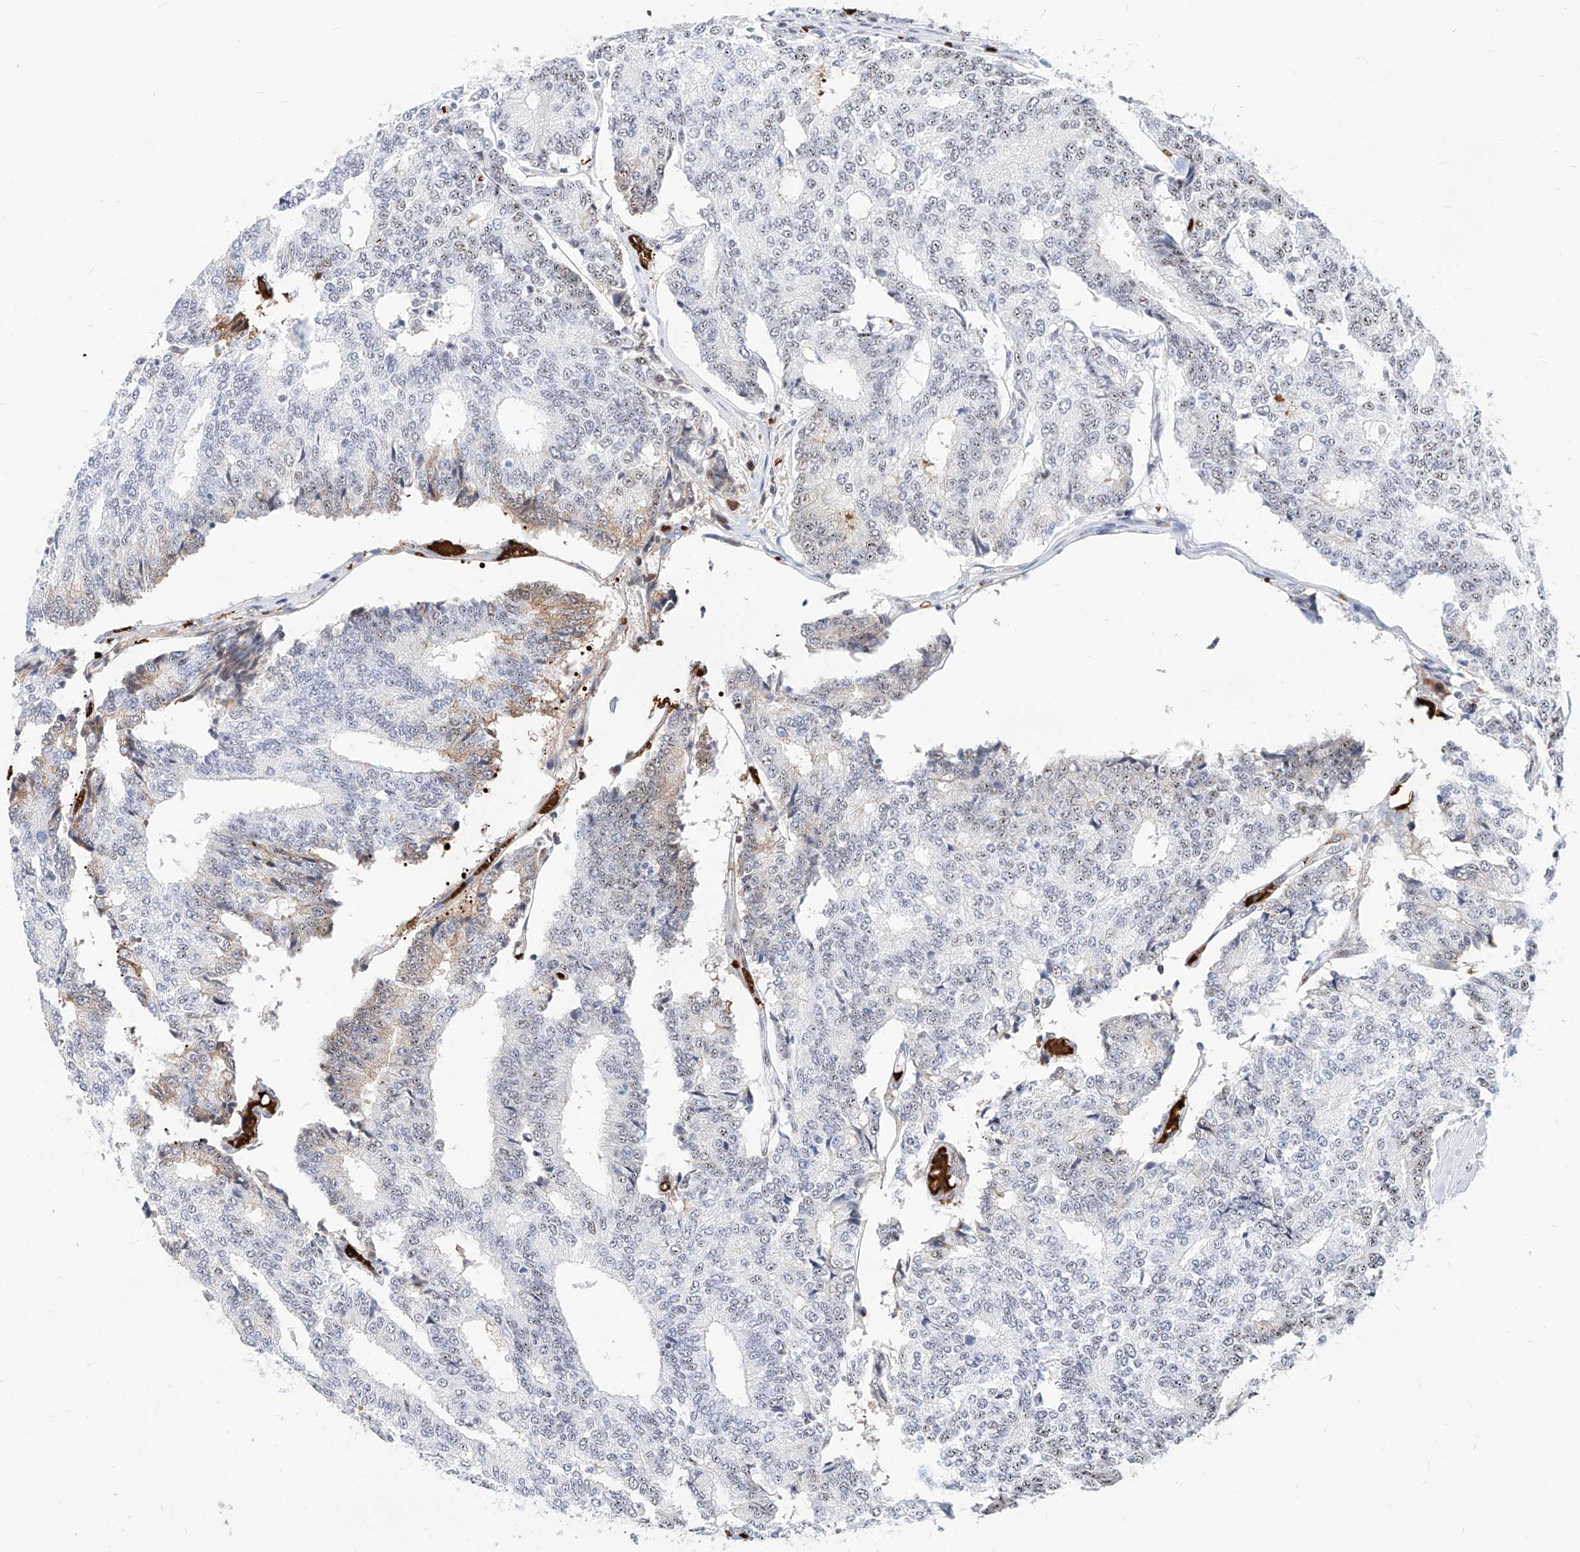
{"staining": {"intensity": "weak", "quantity": "25%-75%", "location": "nuclear"}, "tissue": "prostate cancer", "cell_type": "Tumor cells", "image_type": "cancer", "snomed": [{"axis": "morphology", "description": "Normal tissue, NOS"}, {"axis": "morphology", "description": "Adenocarcinoma, High grade"}, {"axis": "topography", "description": "Prostate"}, {"axis": "topography", "description": "Seminal veicle"}], "caption": "Brown immunohistochemical staining in human prostate cancer (high-grade adenocarcinoma) reveals weak nuclear staining in approximately 25%-75% of tumor cells.", "gene": "ZFP42", "patient": {"sex": "male", "age": 55}}